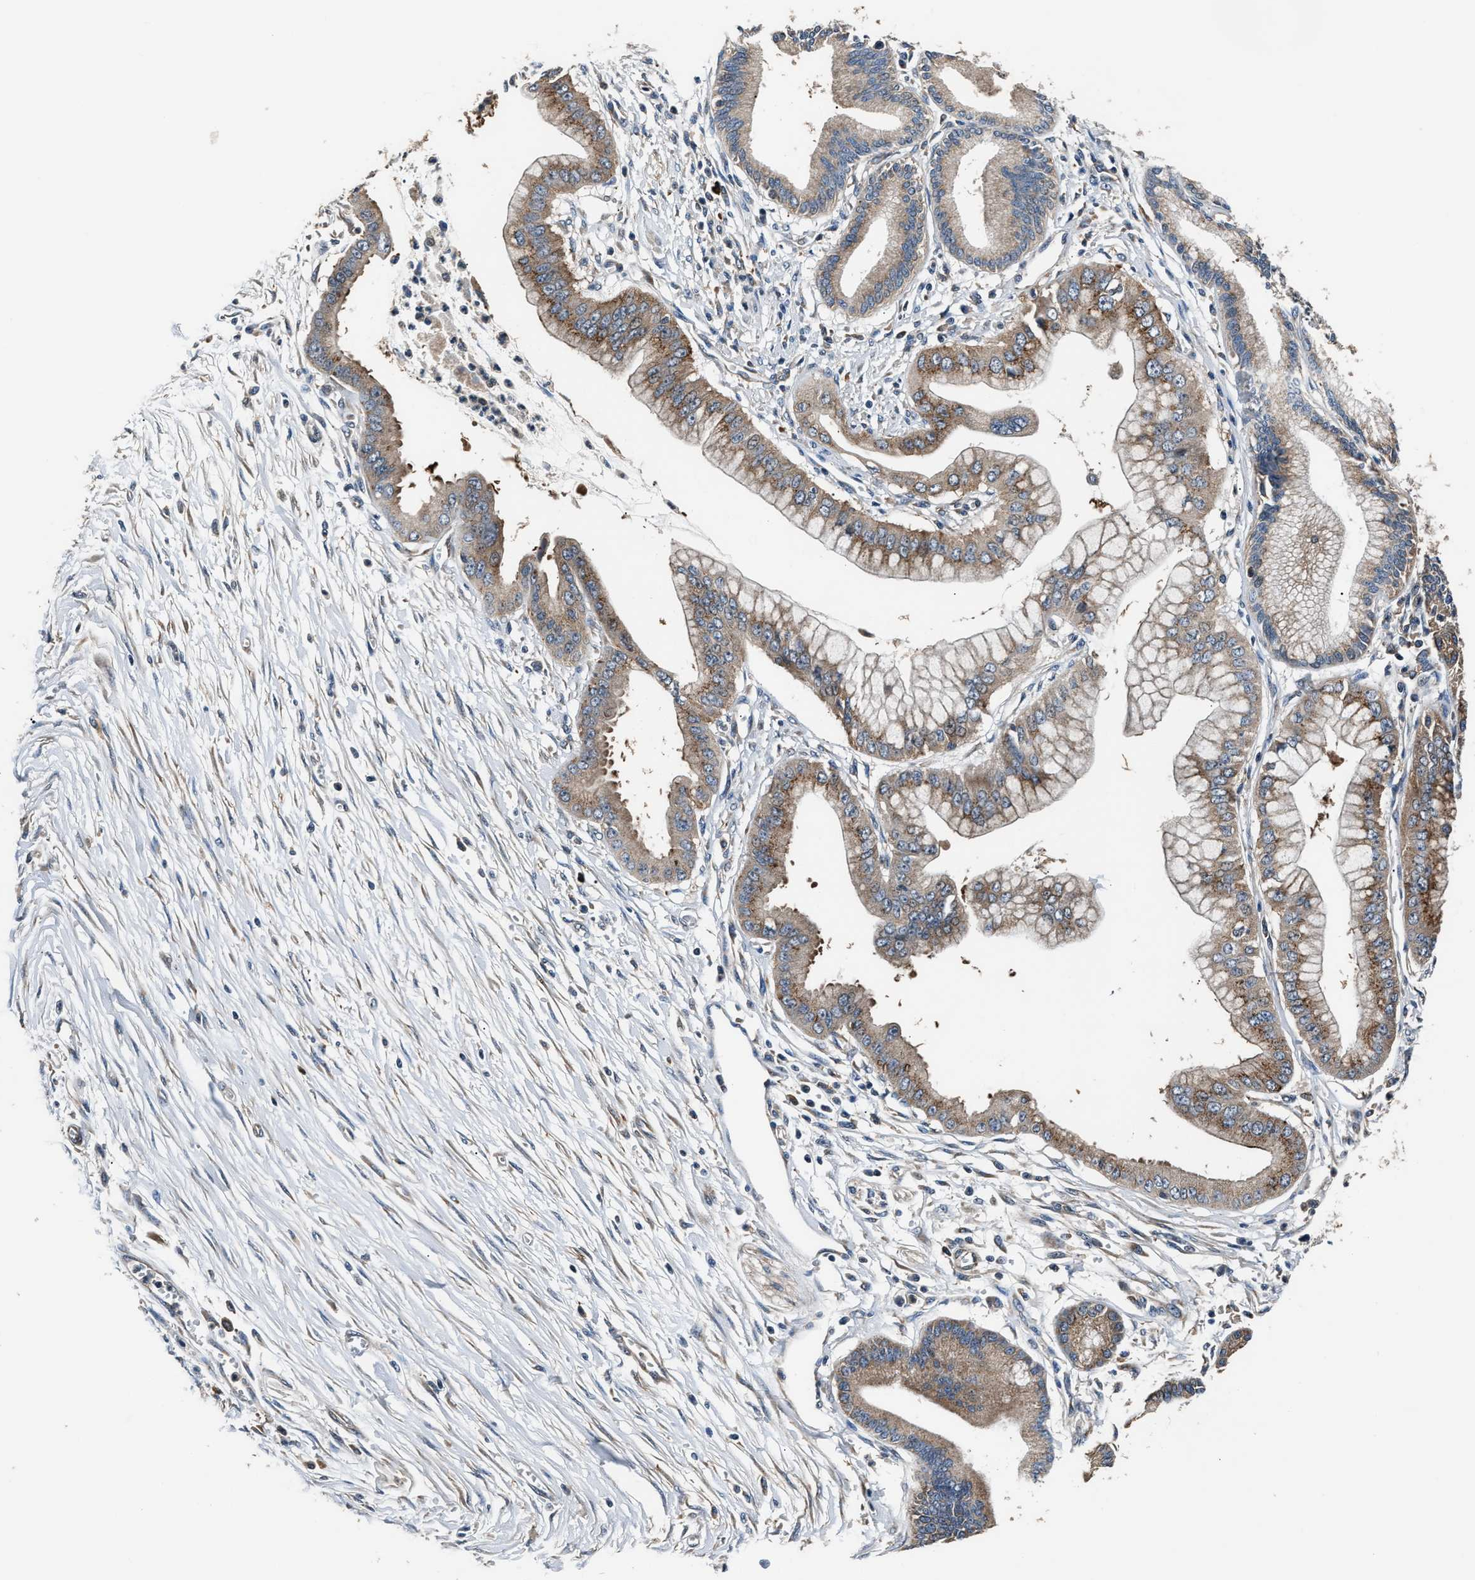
{"staining": {"intensity": "moderate", "quantity": ">75%", "location": "cytoplasmic/membranous"}, "tissue": "pancreatic cancer", "cell_type": "Tumor cells", "image_type": "cancer", "snomed": [{"axis": "morphology", "description": "Adenocarcinoma, NOS"}, {"axis": "topography", "description": "Pancreas"}], "caption": "Immunohistochemical staining of human pancreatic cancer (adenocarcinoma) shows medium levels of moderate cytoplasmic/membranous protein expression in about >75% of tumor cells.", "gene": "IMPDH2", "patient": {"sex": "male", "age": 59}}